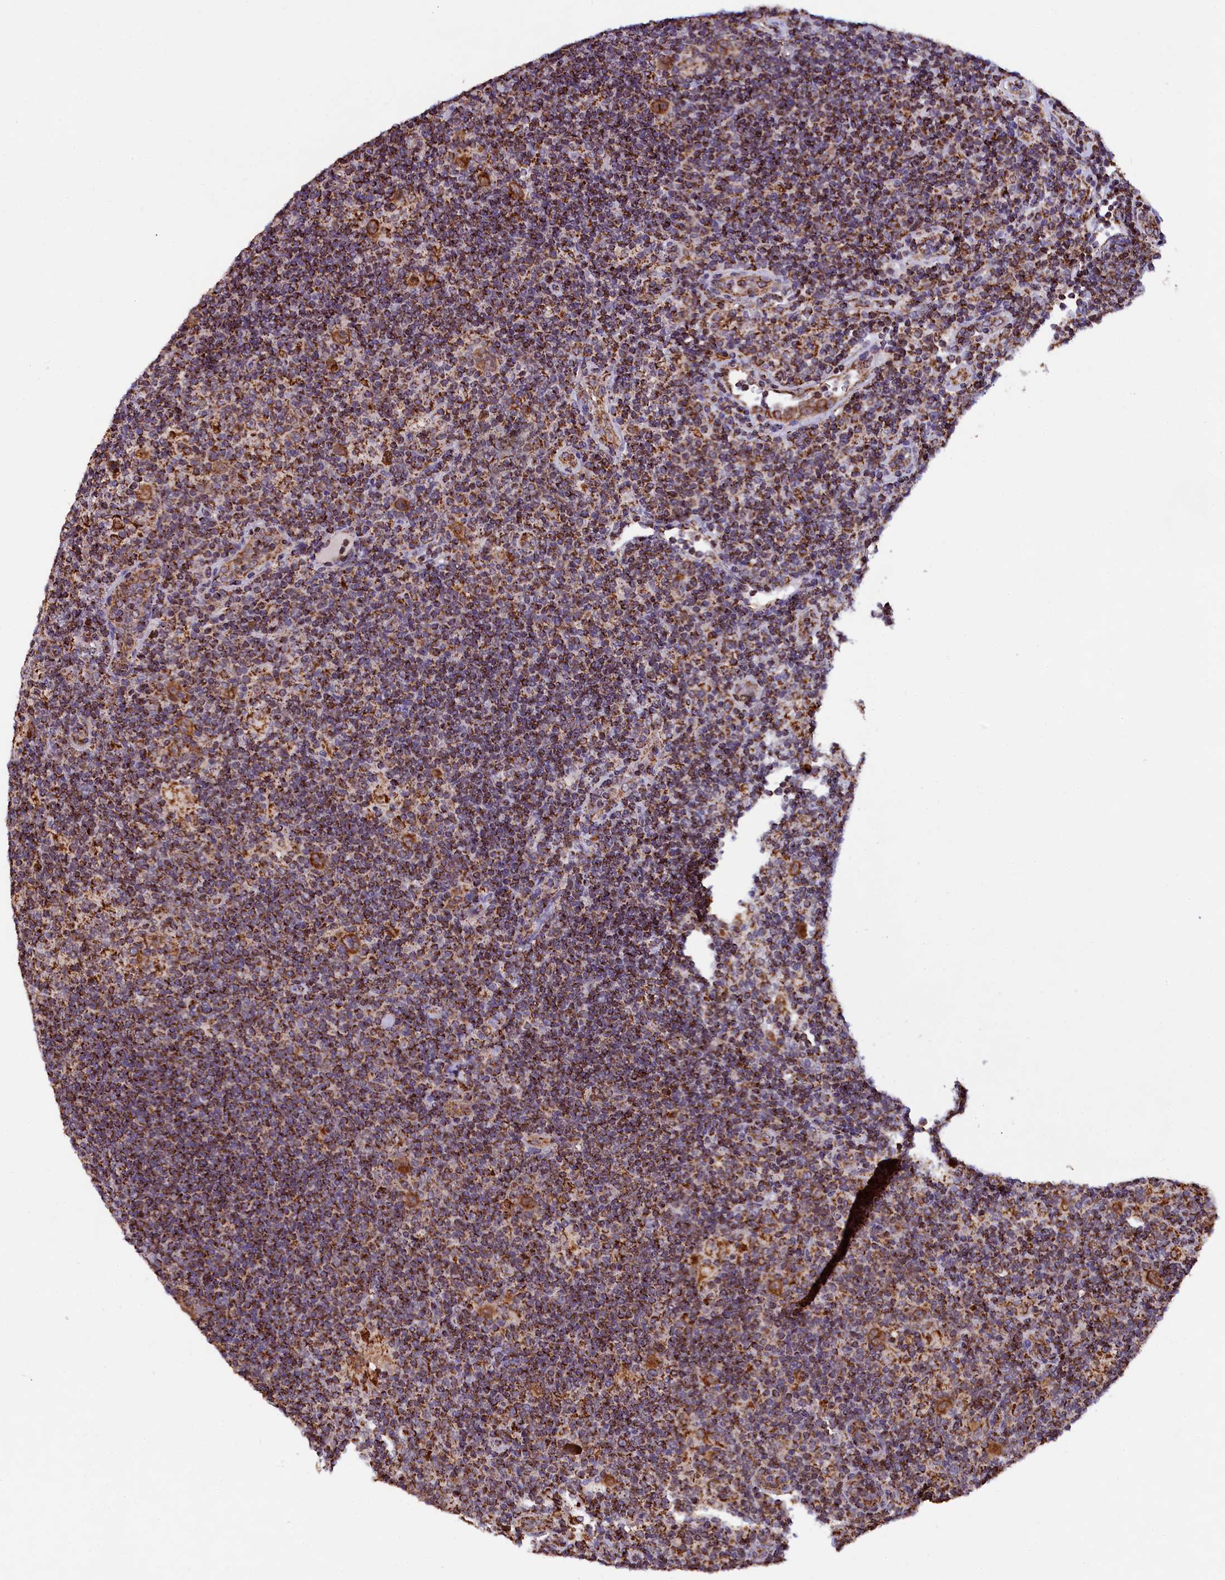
{"staining": {"intensity": "moderate", "quantity": ">75%", "location": "cytoplasmic/membranous"}, "tissue": "lymphoma", "cell_type": "Tumor cells", "image_type": "cancer", "snomed": [{"axis": "morphology", "description": "Hodgkin's disease, NOS"}, {"axis": "topography", "description": "Lymph node"}], "caption": "A high-resolution histopathology image shows immunohistochemistry staining of lymphoma, which exhibits moderate cytoplasmic/membranous positivity in about >75% of tumor cells.", "gene": "KLC2", "patient": {"sex": "female", "age": 57}}